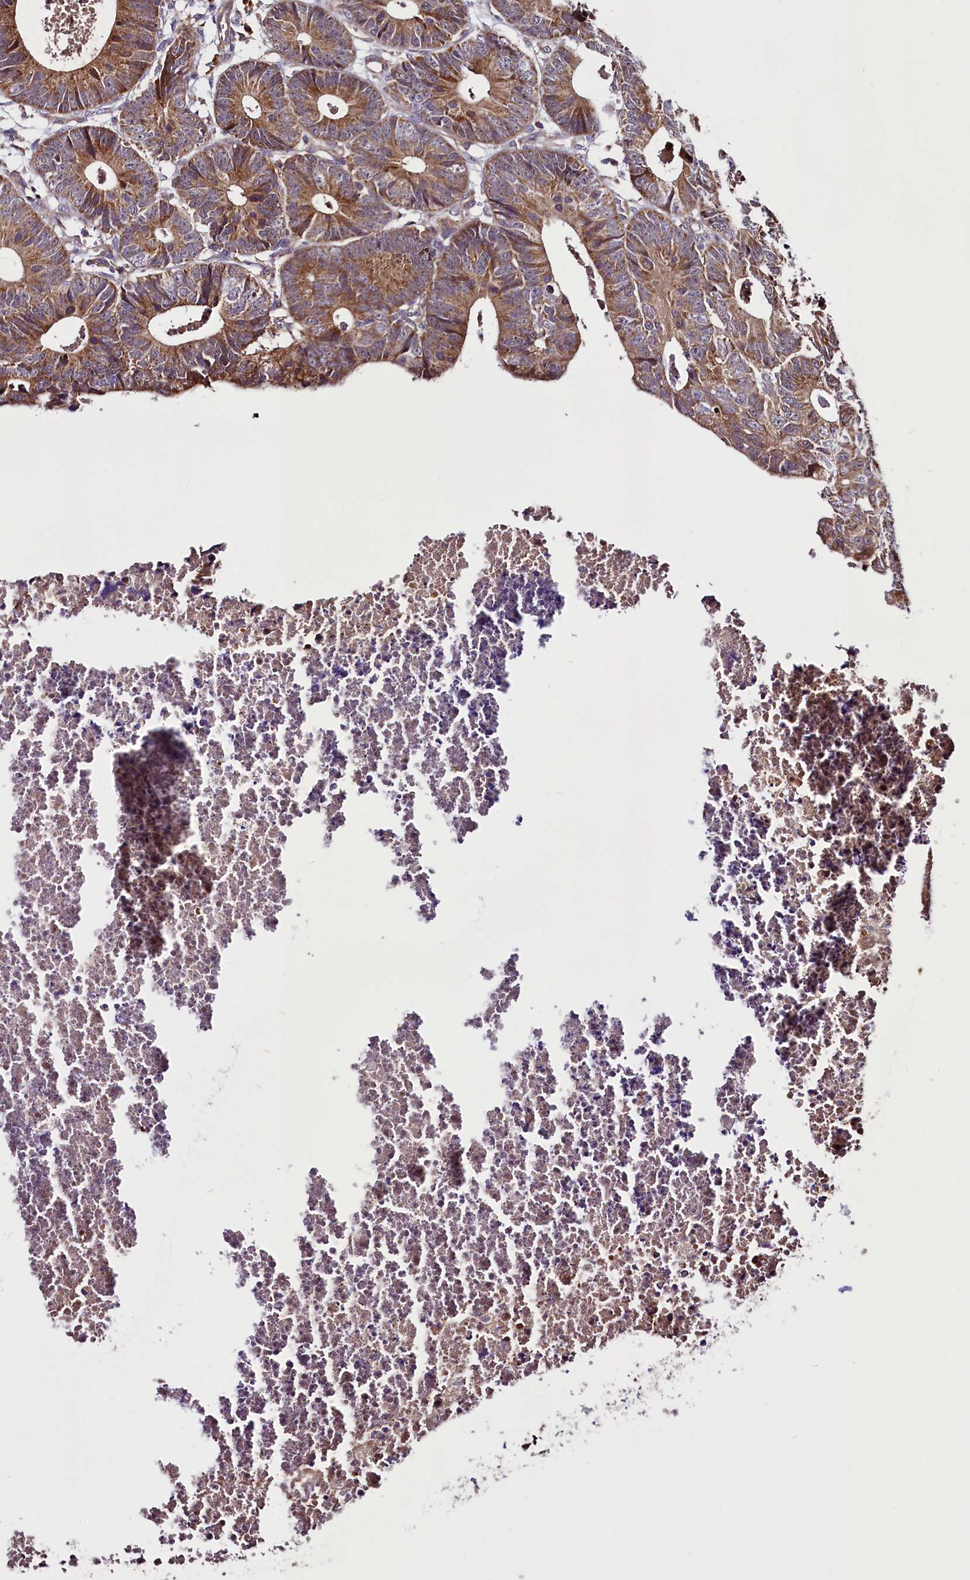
{"staining": {"intensity": "moderate", "quantity": ">75%", "location": "cytoplasmic/membranous"}, "tissue": "colorectal cancer", "cell_type": "Tumor cells", "image_type": "cancer", "snomed": [{"axis": "morphology", "description": "Adenocarcinoma, NOS"}, {"axis": "topography", "description": "Colon"}], "caption": "Tumor cells reveal medium levels of moderate cytoplasmic/membranous staining in approximately >75% of cells in human adenocarcinoma (colorectal). (DAB (3,3'-diaminobenzidine) IHC, brown staining for protein, blue staining for nuclei).", "gene": "RPUSD2", "patient": {"sex": "female", "age": 57}}